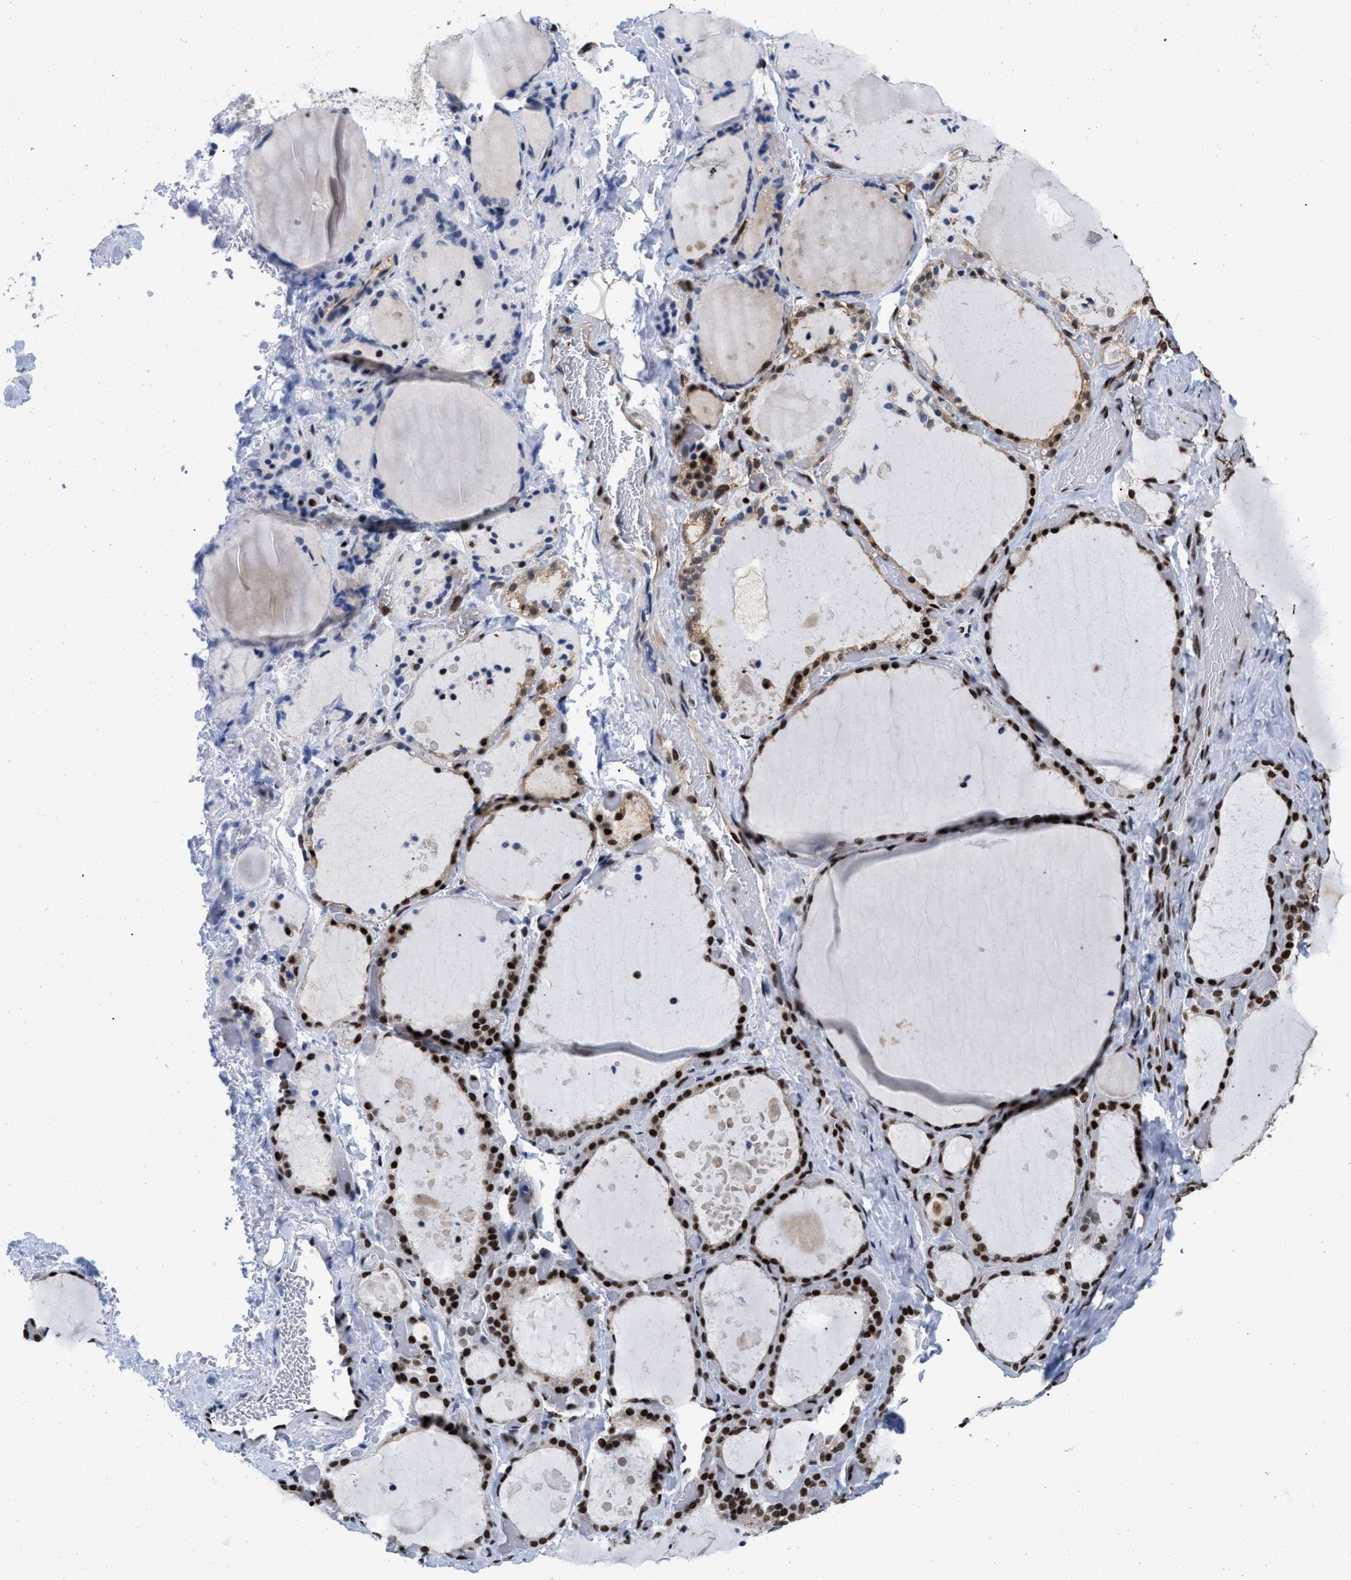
{"staining": {"intensity": "strong", "quantity": ">75%", "location": "nuclear"}, "tissue": "thyroid gland", "cell_type": "Glandular cells", "image_type": "normal", "snomed": [{"axis": "morphology", "description": "Normal tissue, NOS"}, {"axis": "topography", "description": "Thyroid gland"}], "caption": "Approximately >75% of glandular cells in unremarkable thyroid gland display strong nuclear protein positivity as visualized by brown immunohistochemical staining.", "gene": "CREB1", "patient": {"sex": "female", "age": 44}}